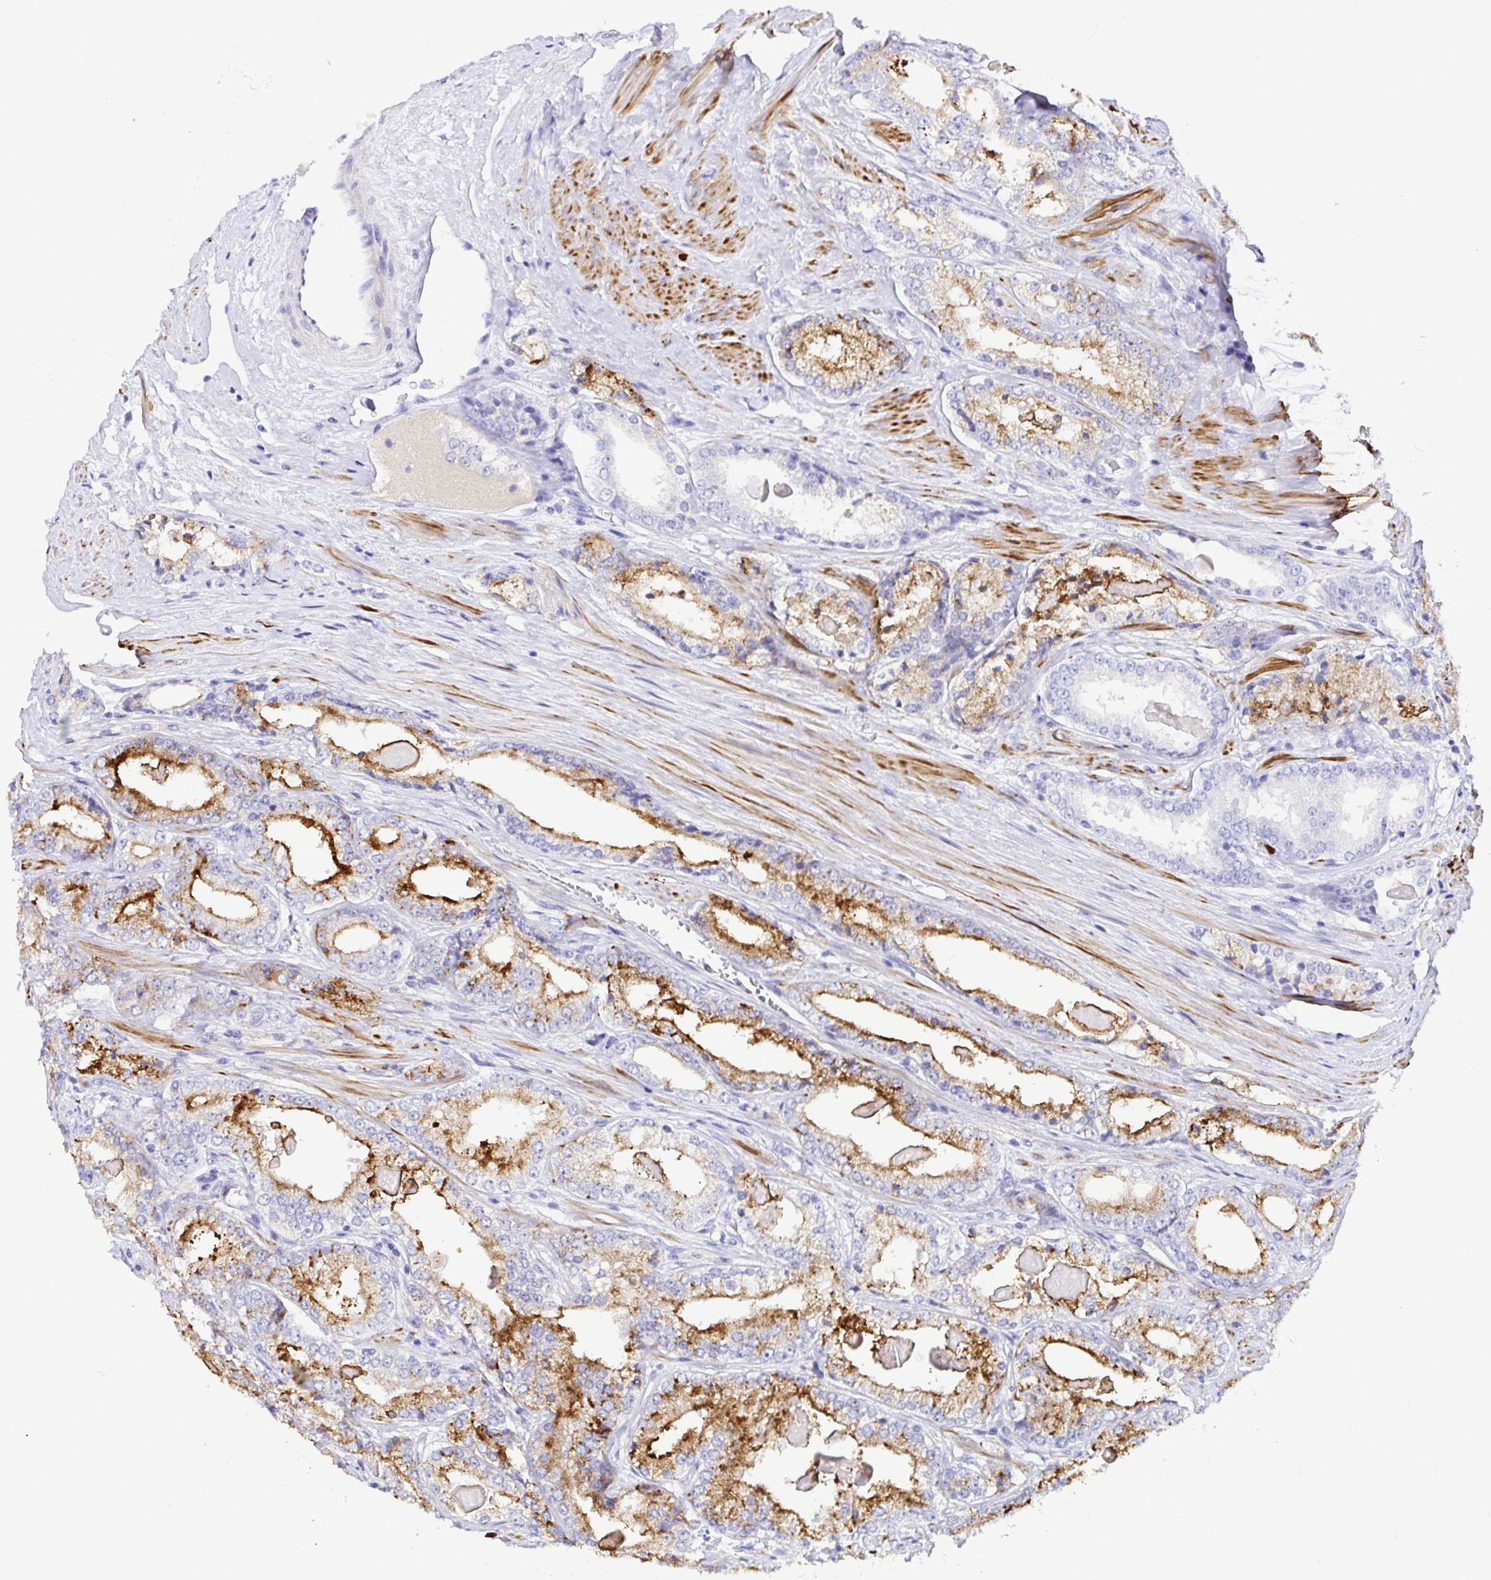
{"staining": {"intensity": "moderate", "quantity": "25%-75%", "location": "cytoplasmic/membranous"}, "tissue": "prostate cancer", "cell_type": "Tumor cells", "image_type": "cancer", "snomed": [{"axis": "morphology", "description": "Adenocarcinoma, NOS"}, {"axis": "morphology", "description": "Adenocarcinoma, Low grade"}, {"axis": "topography", "description": "Prostate"}], "caption": "Human prostate adenocarcinoma stained with a brown dye exhibits moderate cytoplasmic/membranous positive staining in about 25%-75% of tumor cells.", "gene": "BACE2", "patient": {"sex": "male", "age": 68}}